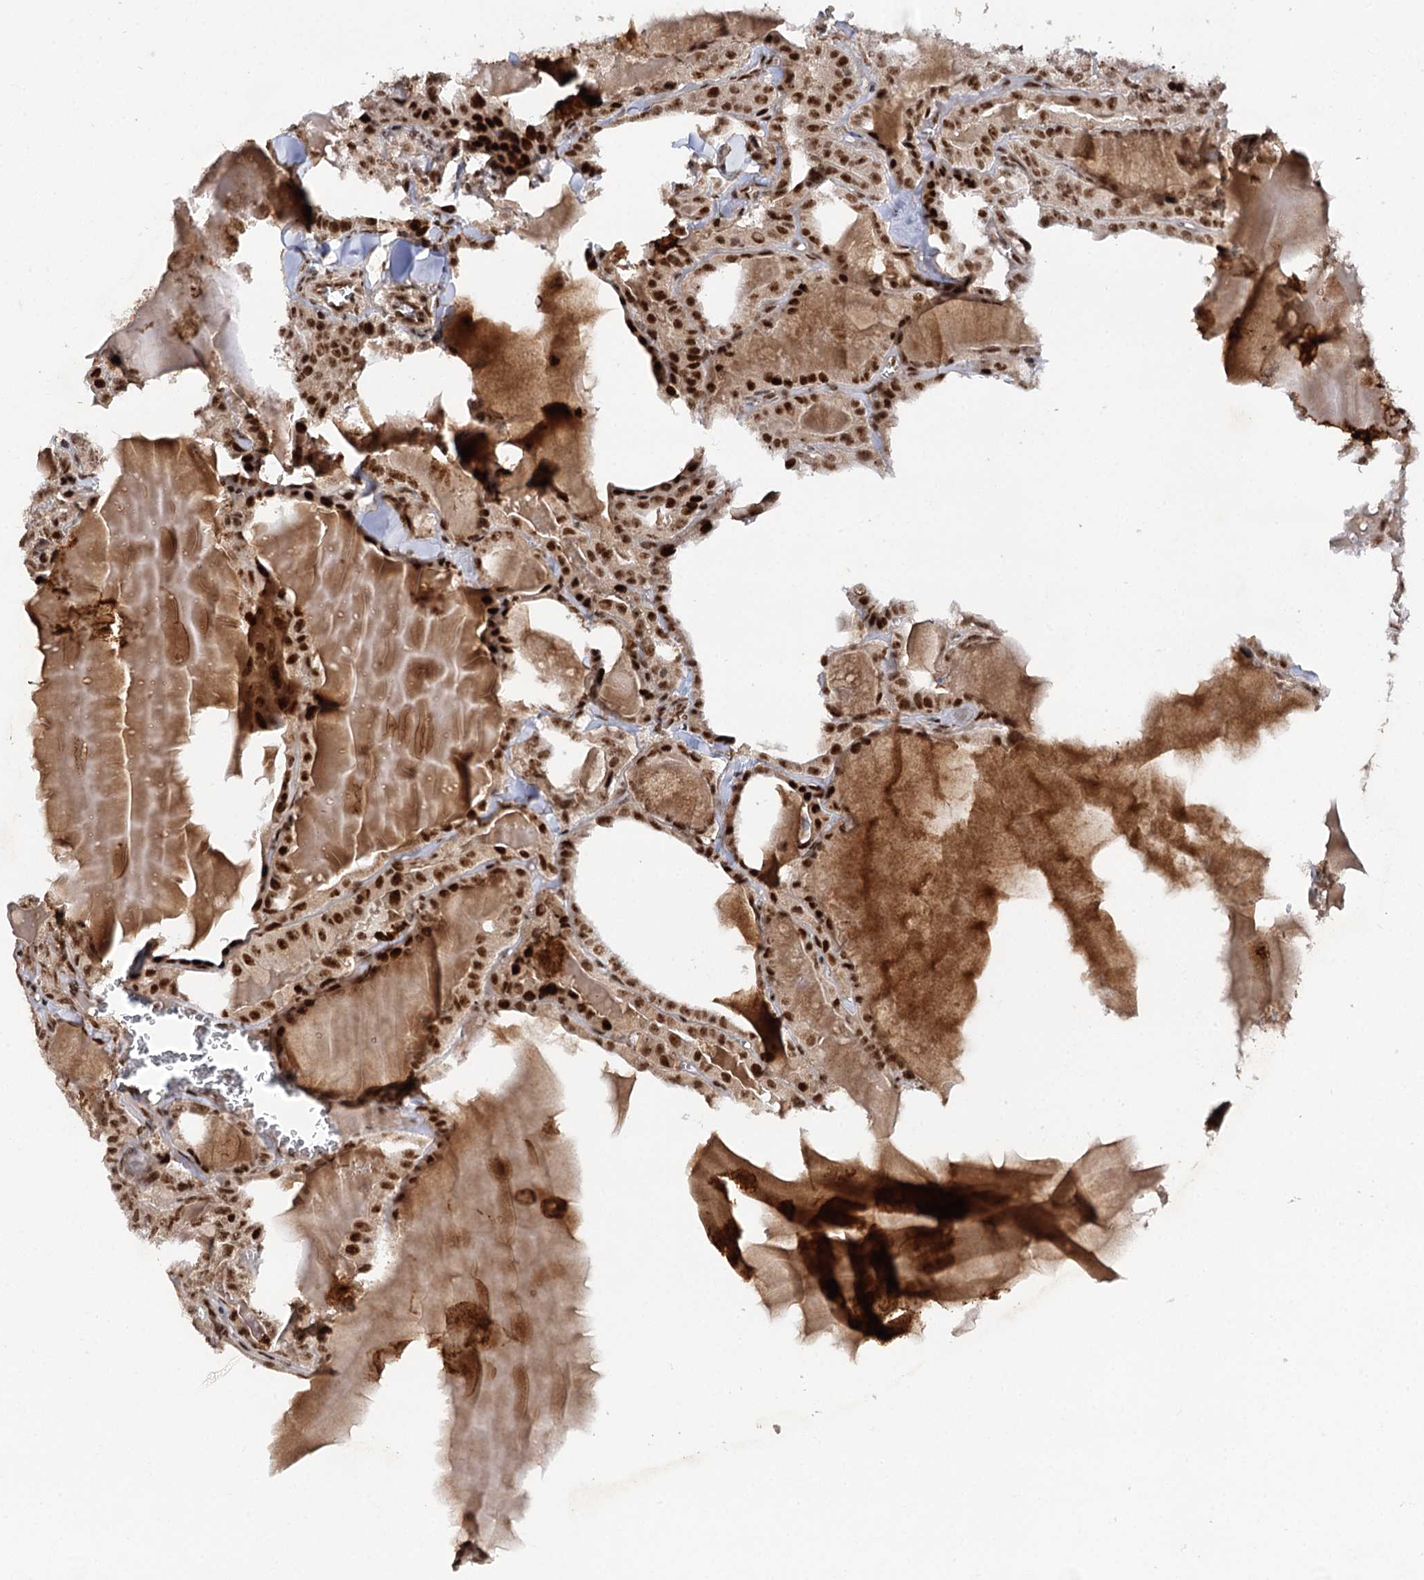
{"staining": {"intensity": "strong", "quantity": ">75%", "location": "nuclear"}, "tissue": "thyroid cancer", "cell_type": "Tumor cells", "image_type": "cancer", "snomed": [{"axis": "morphology", "description": "Papillary adenocarcinoma, NOS"}, {"axis": "topography", "description": "Thyroid gland"}], "caption": "Immunohistochemical staining of human thyroid papillary adenocarcinoma shows strong nuclear protein staining in about >75% of tumor cells. (DAB IHC with brightfield microscopy, high magnification).", "gene": "BUD13", "patient": {"sex": "male", "age": 52}}